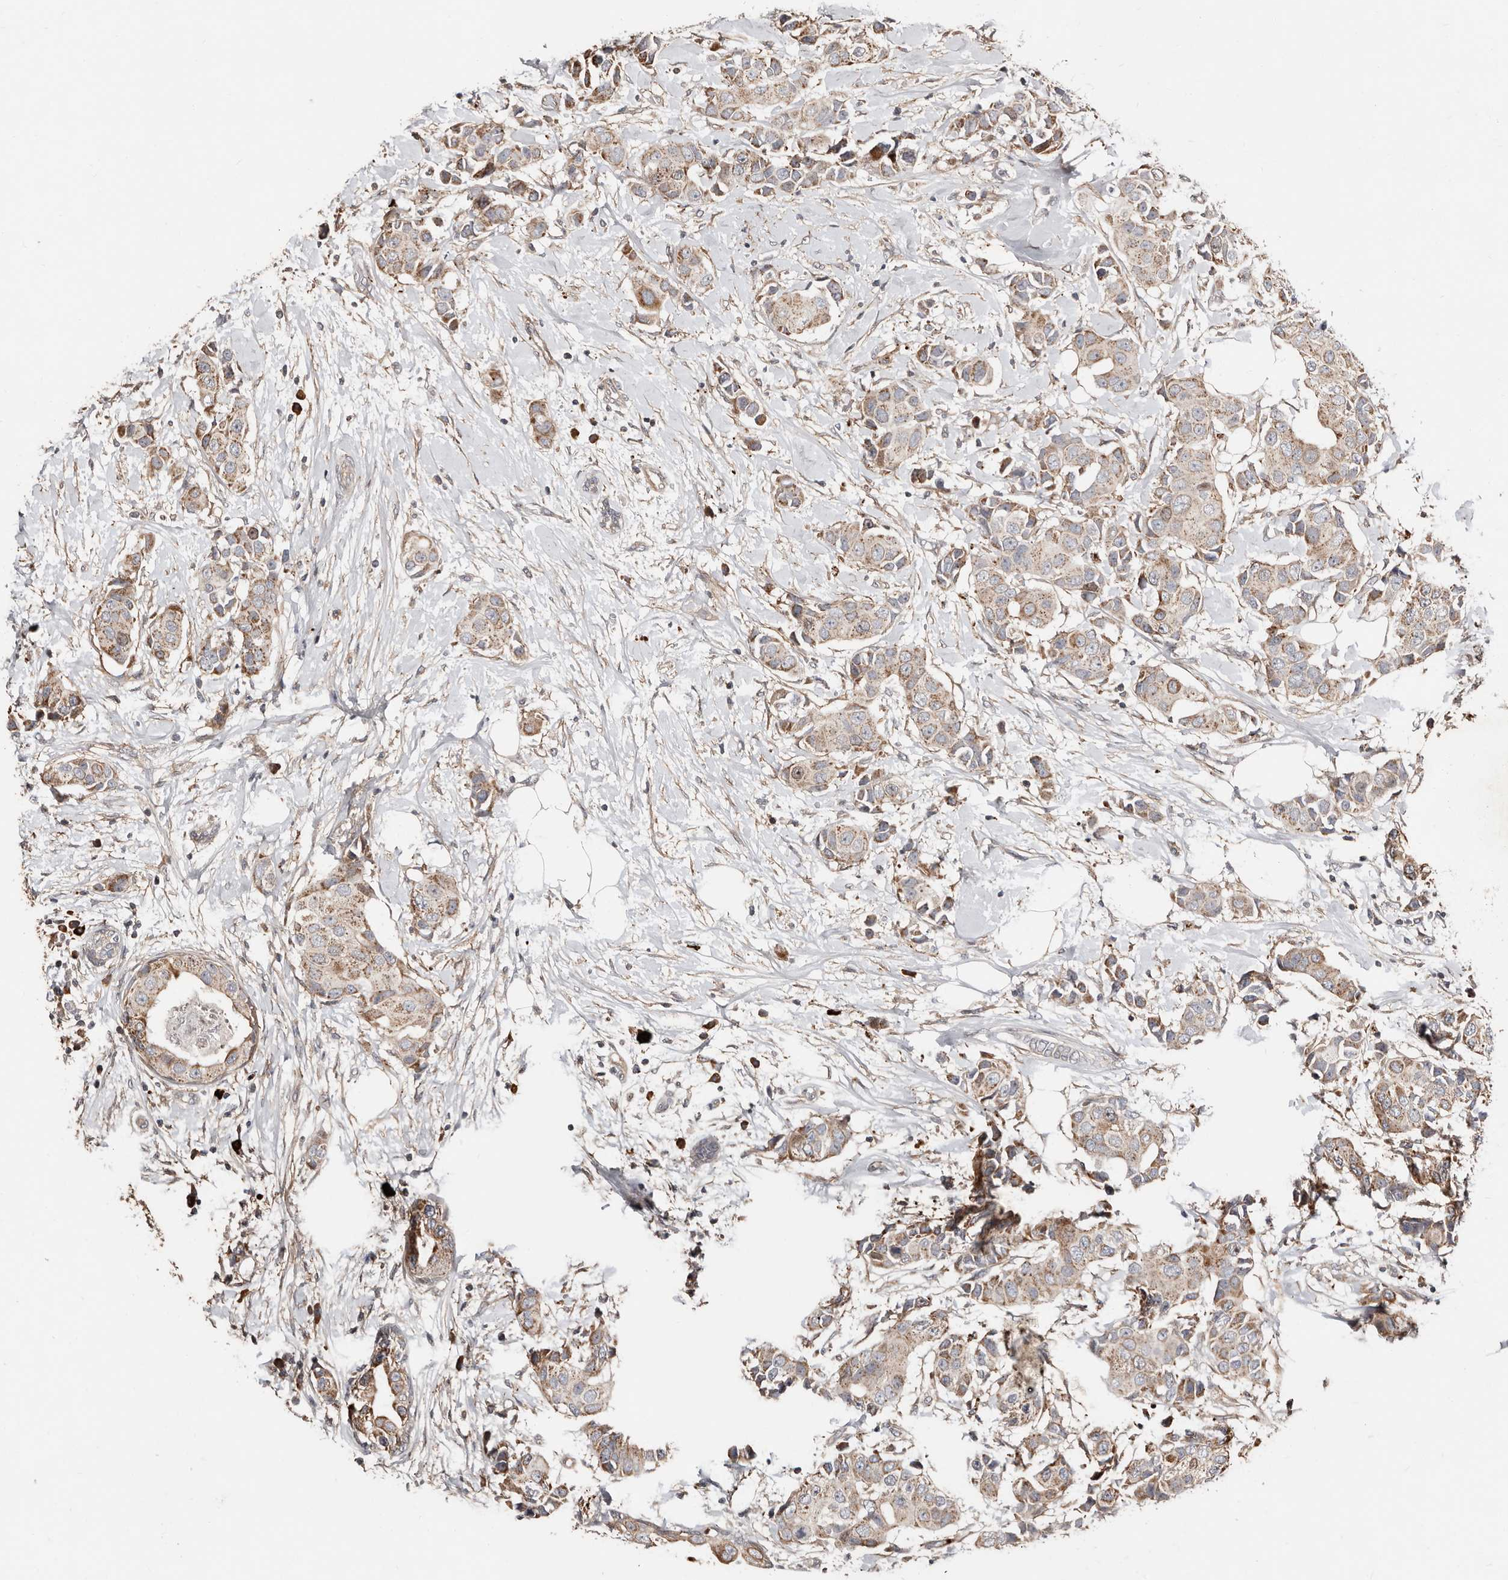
{"staining": {"intensity": "moderate", "quantity": "25%-75%", "location": "cytoplasmic/membranous"}, "tissue": "breast cancer", "cell_type": "Tumor cells", "image_type": "cancer", "snomed": [{"axis": "morphology", "description": "Normal tissue, NOS"}, {"axis": "morphology", "description": "Duct carcinoma"}, {"axis": "topography", "description": "Breast"}], "caption": "Immunohistochemistry (IHC) histopathology image of human breast intraductal carcinoma stained for a protein (brown), which demonstrates medium levels of moderate cytoplasmic/membranous positivity in approximately 25%-75% of tumor cells.", "gene": "SMYD4", "patient": {"sex": "female", "age": 39}}